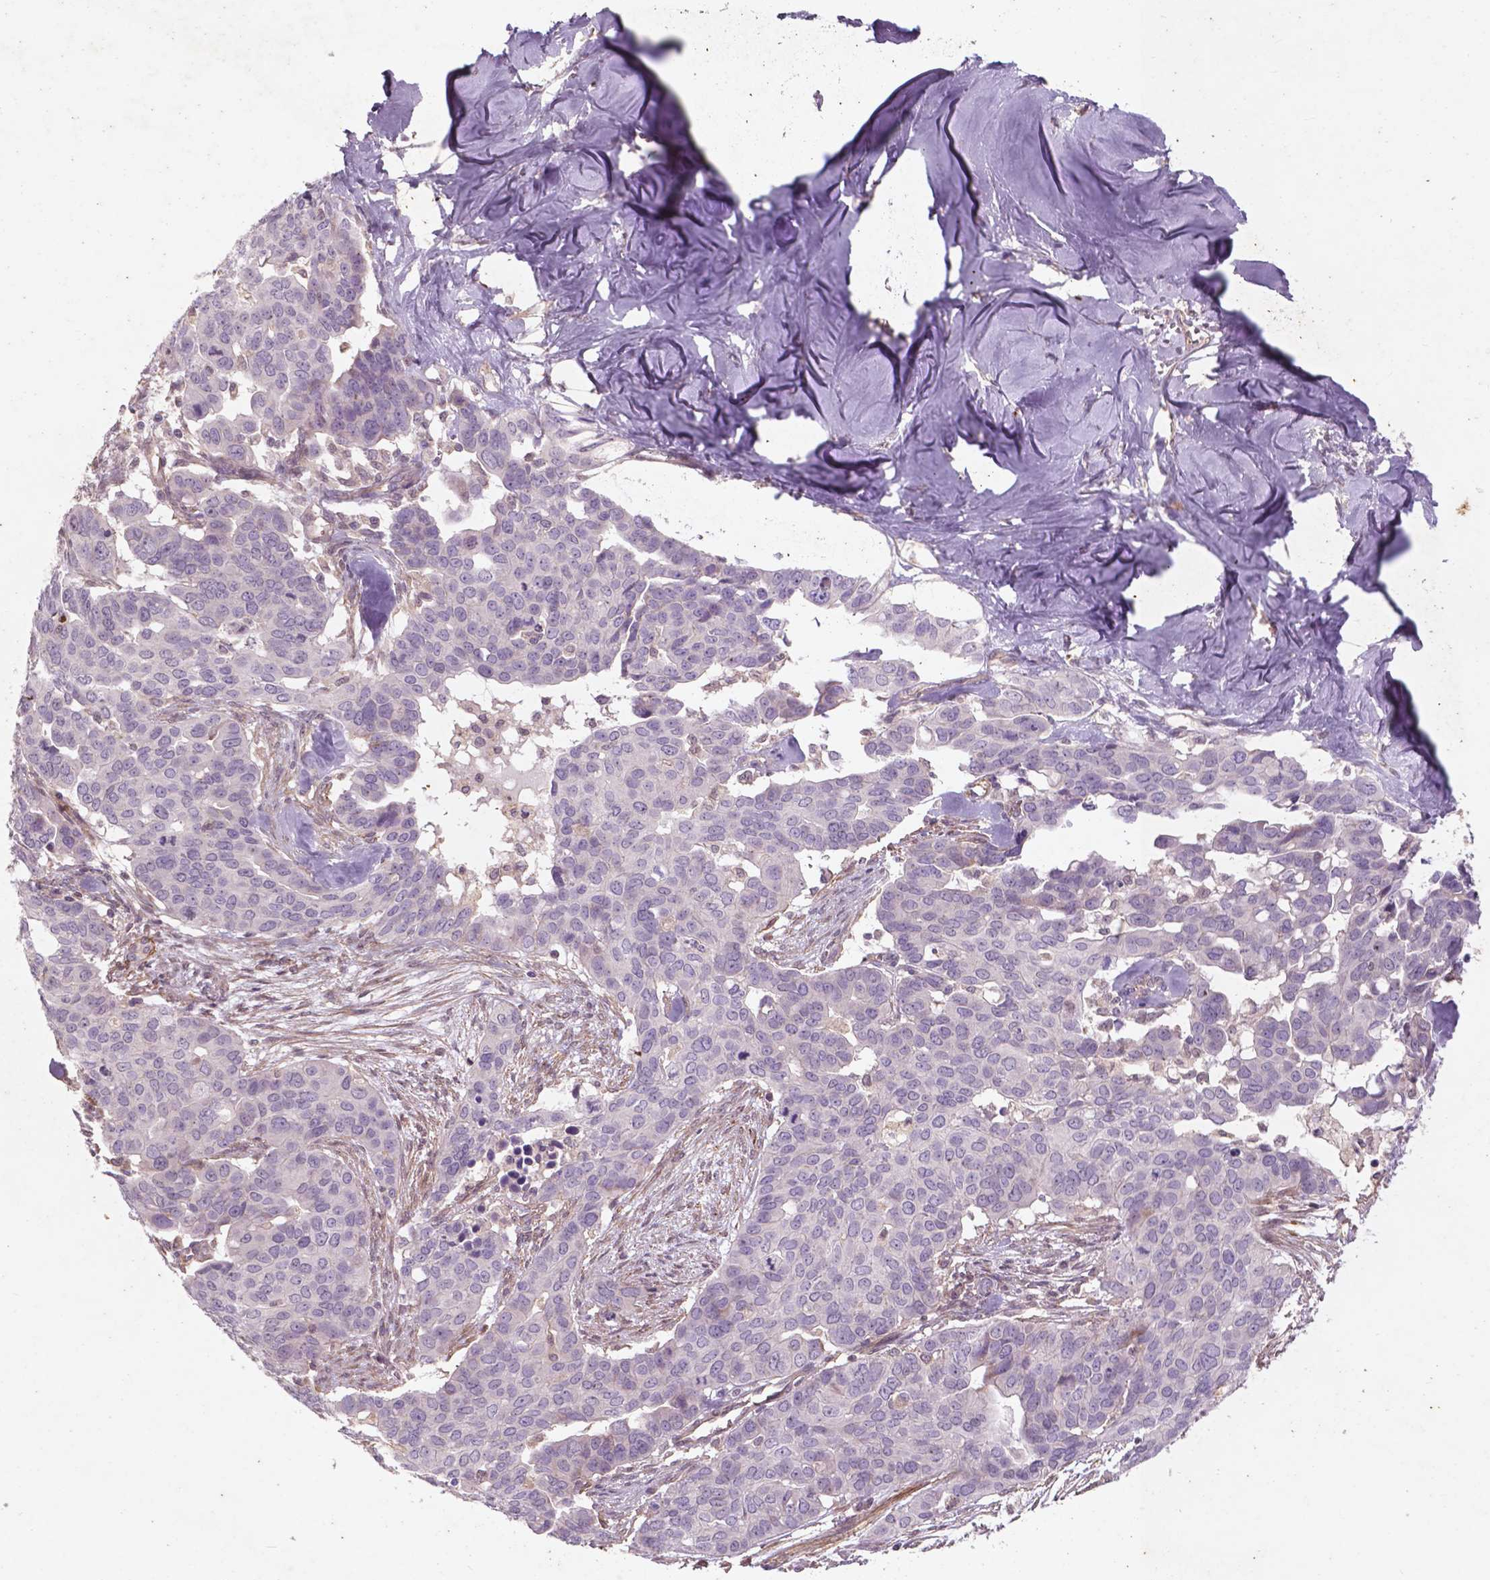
{"staining": {"intensity": "negative", "quantity": "none", "location": "none"}, "tissue": "ovarian cancer", "cell_type": "Tumor cells", "image_type": "cancer", "snomed": [{"axis": "morphology", "description": "Carcinoma, endometroid"}, {"axis": "topography", "description": "Ovary"}], "caption": "A high-resolution micrograph shows IHC staining of ovarian cancer (endometroid carcinoma), which demonstrates no significant expression in tumor cells.", "gene": "RFPL4B", "patient": {"sex": "female", "age": 78}}